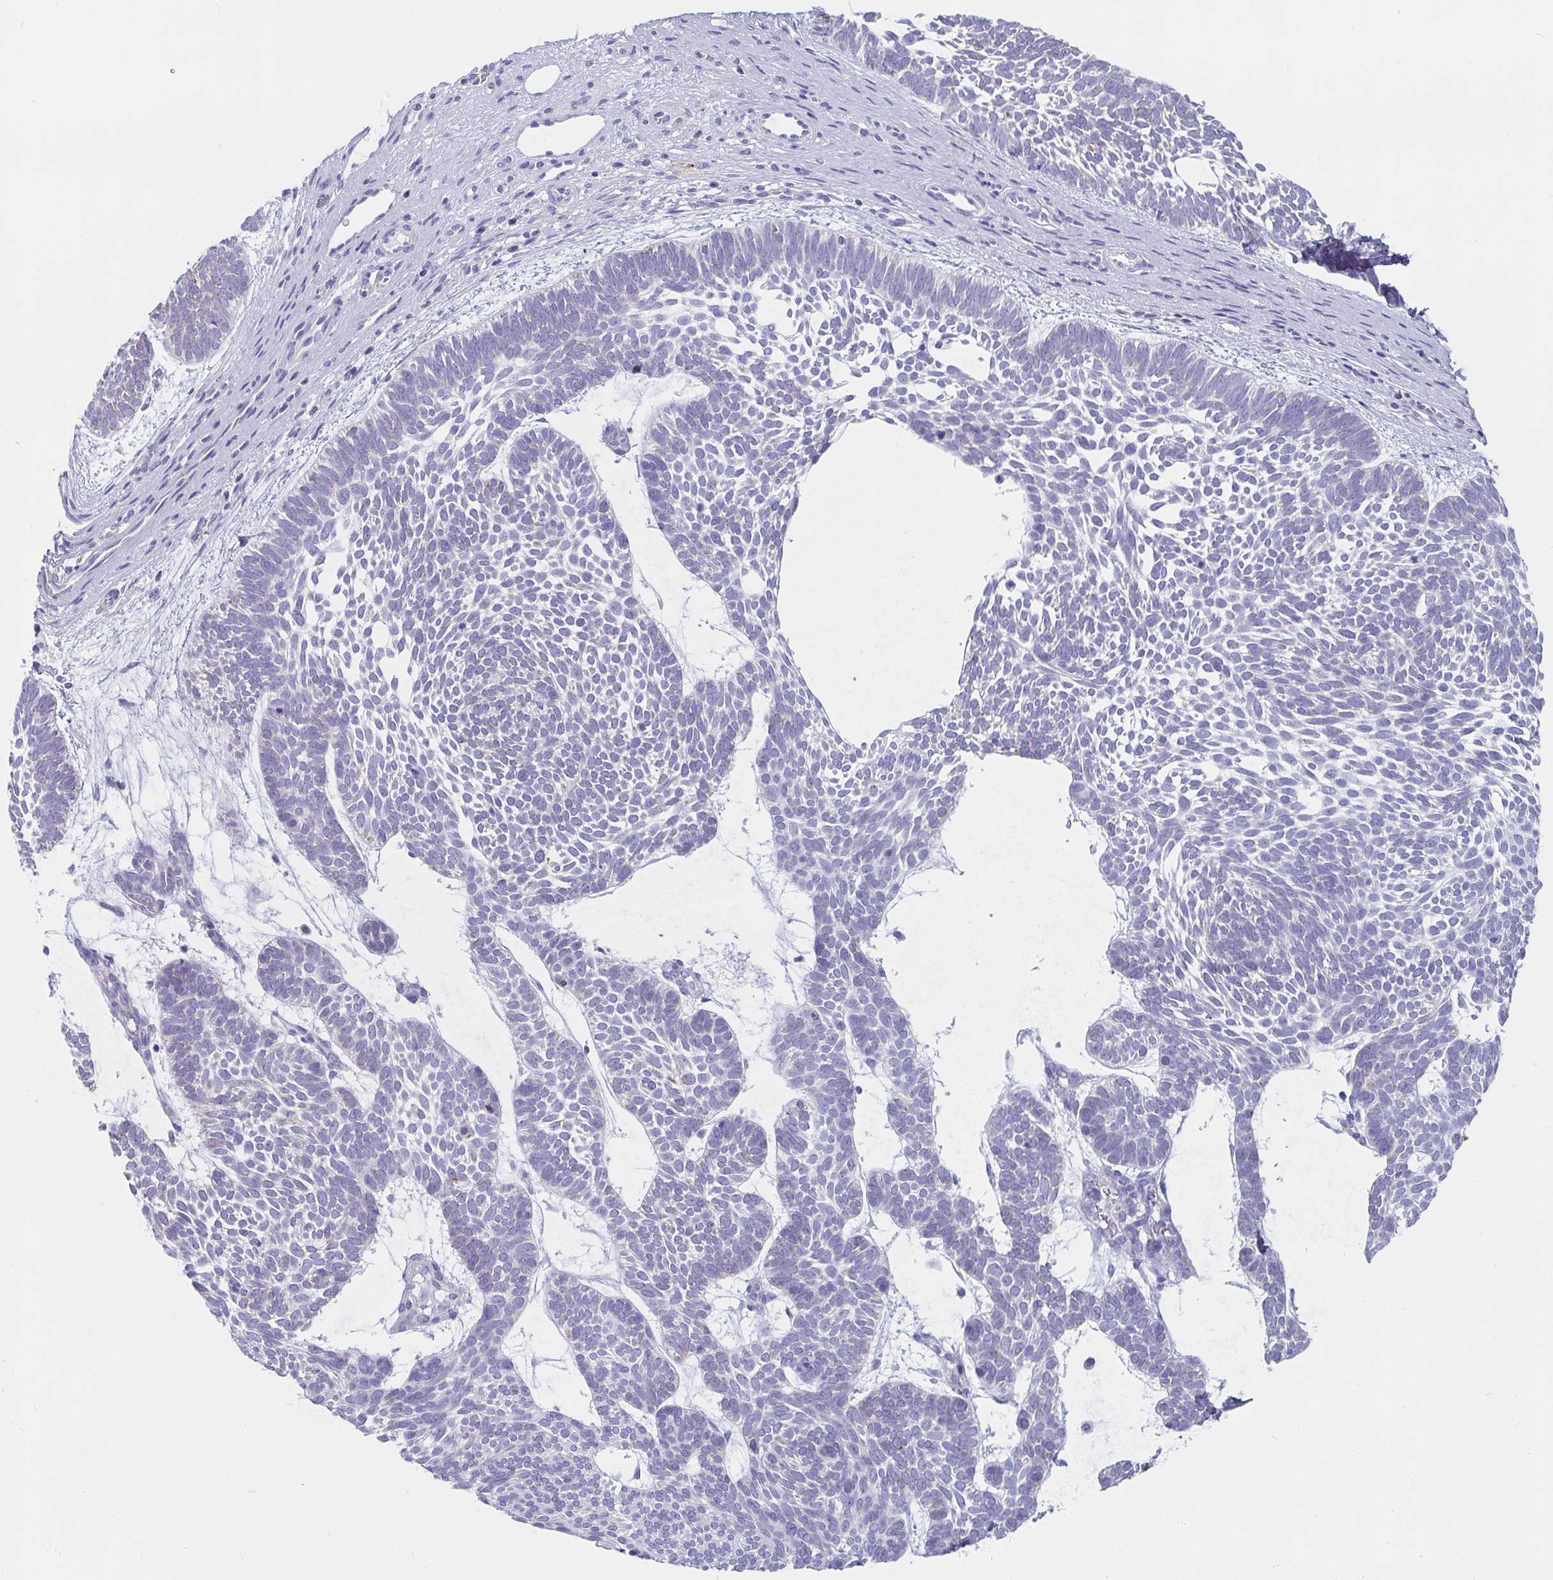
{"staining": {"intensity": "negative", "quantity": "none", "location": "none"}, "tissue": "skin cancer", "cell_type": "Tumor cells", "image_type": "cancer", "snomed": [{"axis": "morphology", "description": "Basal cell carcinoma"}, {"axis": "topography", "description": "Skin"}, {"axis": "topography", "description": "Skin of face"}], "caption": "DAB immunohistochemical staining of skin cancer exhibits no significant positivity in tumor cells.", "gene": "SLC6A1", "patient": {"sex": "male", "age": 83}}